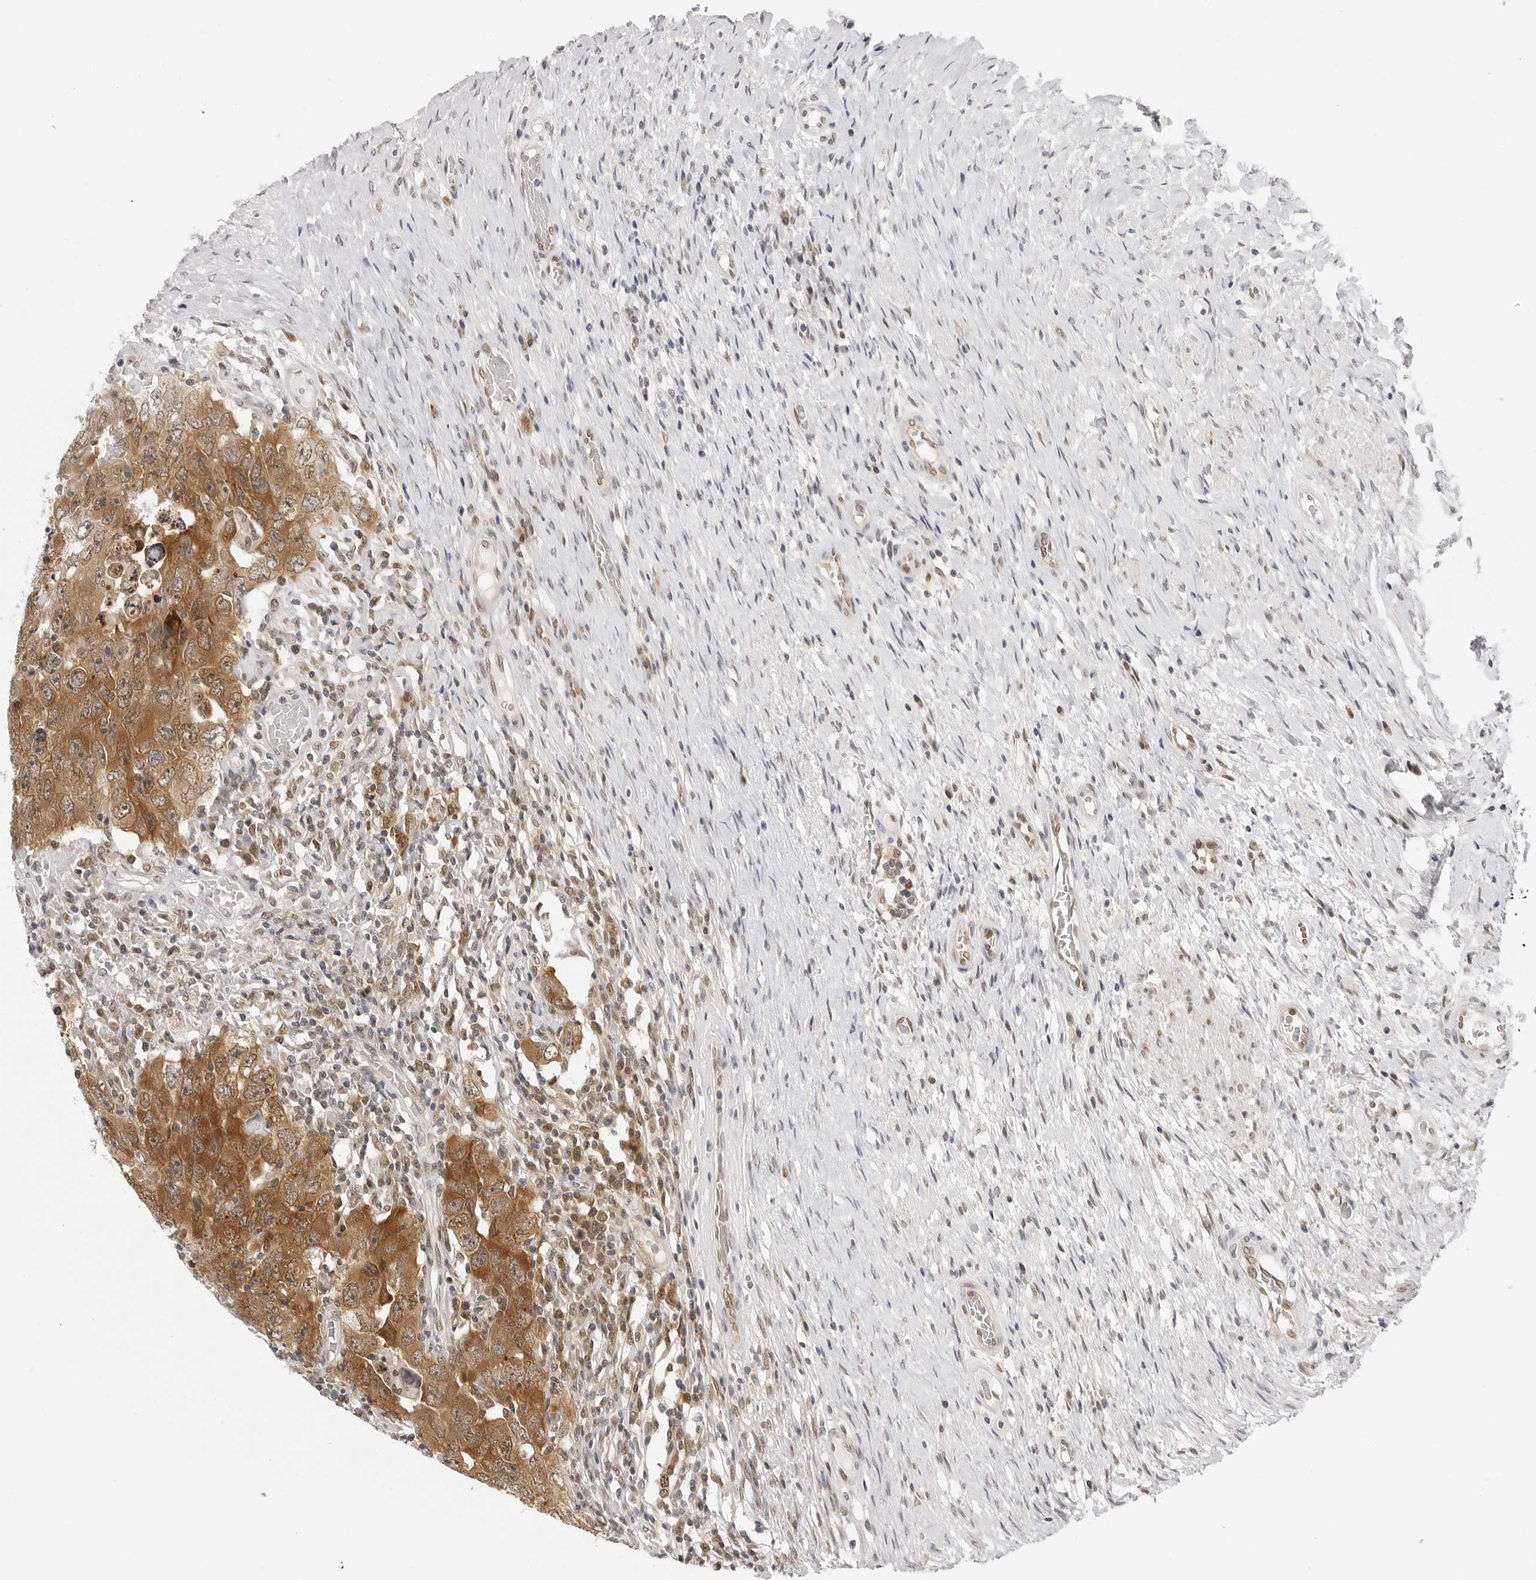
{"staining": {"intensity": "moderate", "quantity": ">75%", "location": "cytoplasmic/membranous"}, "tissue": "testis cancer", "cell_type": "Tumor cells", "image_type": "cancer", "snomed": [{"axis": "morphology", "description": "Carcinoma, Embryonal, NOS"}, {"axis": "topography", "description": "Testis"}], "caption": "Embryonal carcinoma (testis) tissue demonstrates moderate cytoplasmic/membranous positivity in about >75% of tumor cells, visualized by immunohistochemistry. (Stains: DAB in brown, nuclei in blue, Microscopy: brightfield microscopy at high magnification).", "gene": "WDR77", "patient": {"sex": "male", "age": 26}}